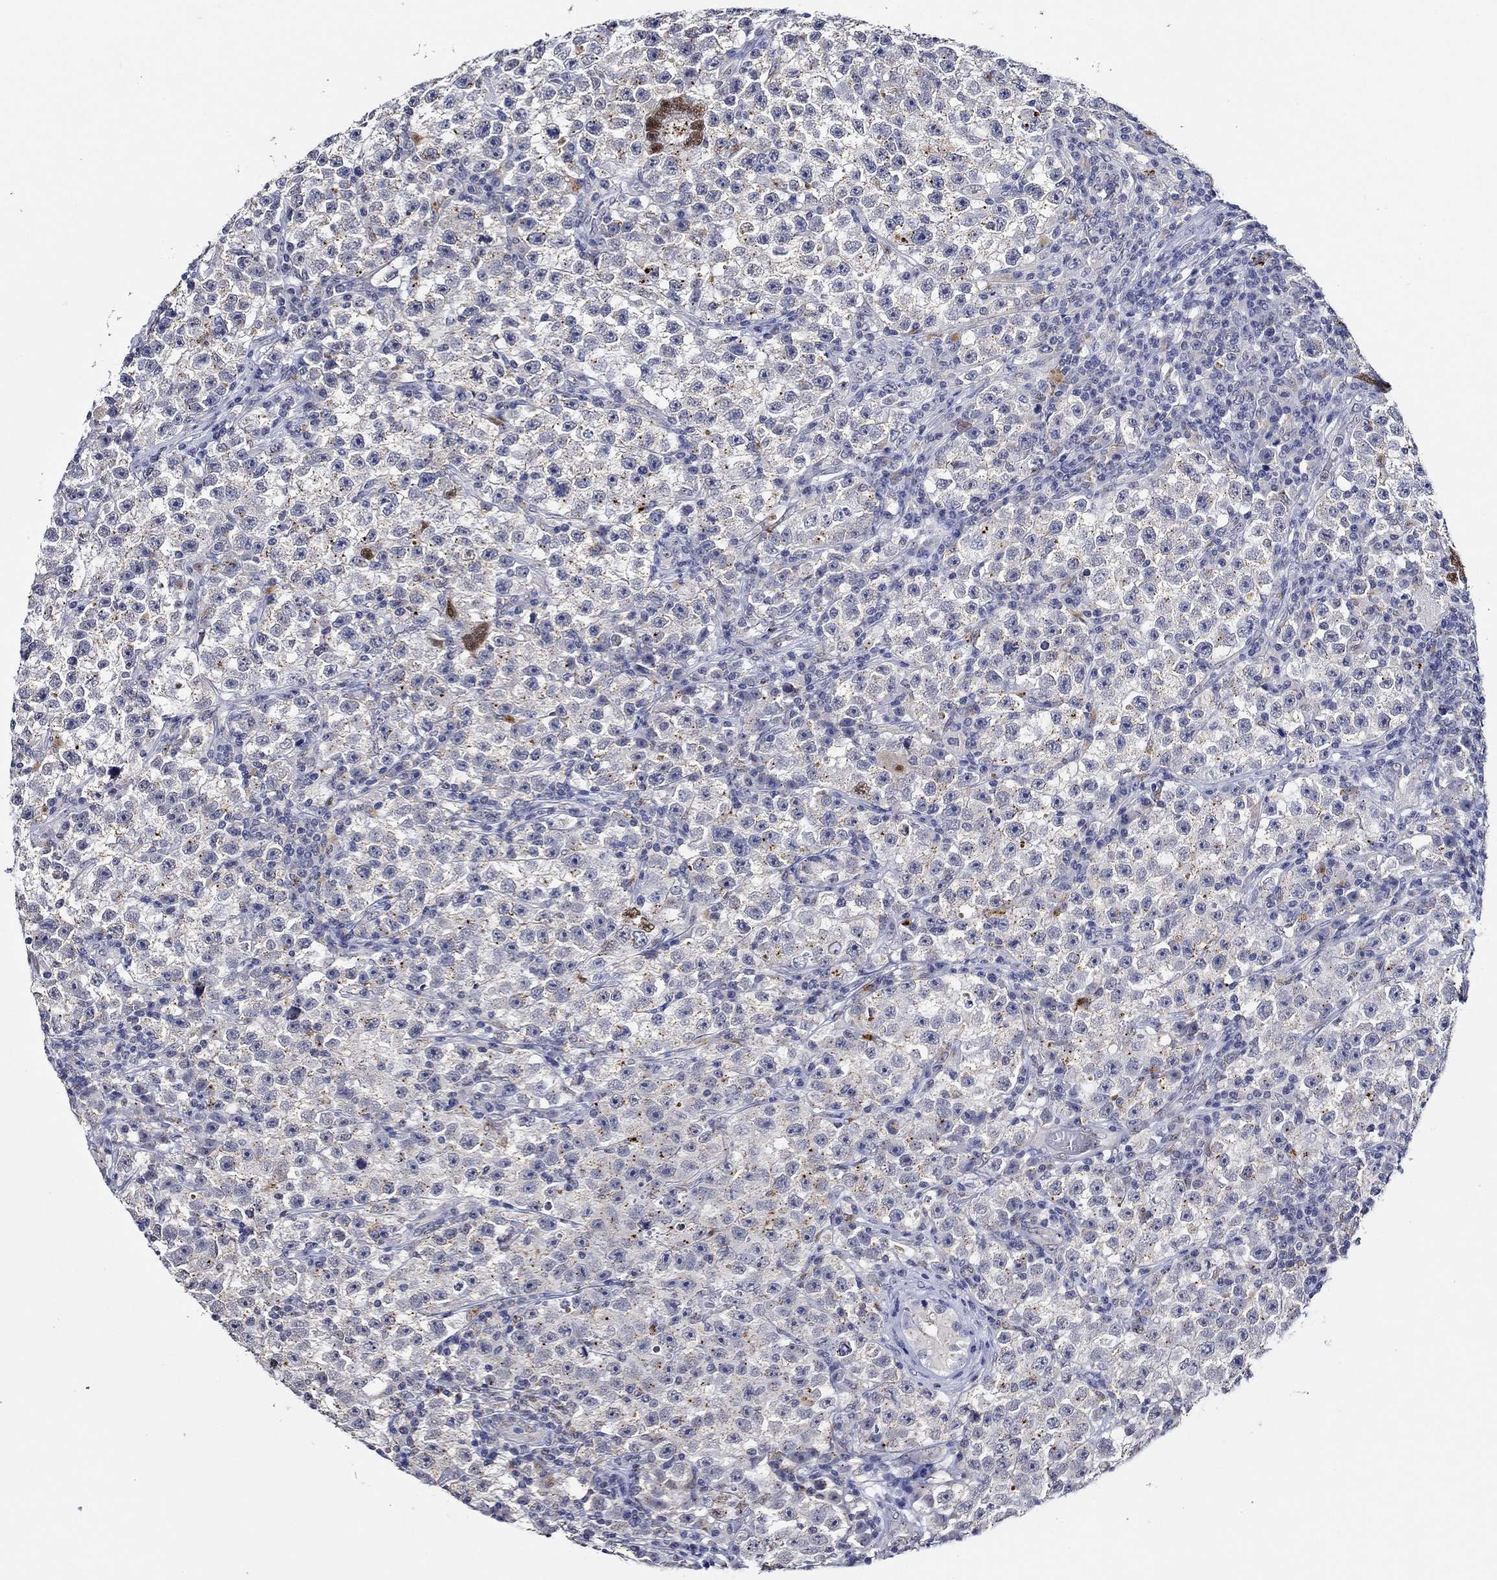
{"staining": {"intensity": "negative", "quantity": "none", "location": "none"}, "tissue": "testis cancer", "cell_type": "Tumor cells", "image_type": "cancer", "snomed": [{"axis": "morphology", "description": "Seminoma, NOS"}, {"axis": "topography", "description": "Testis"}], "caption": "An immunohistochemistry photomicrograph of testis seminoma is shown. There is no staining in tumor cells of testis seminoma.", "gene": "GATA2", "patient": {"sex": "male", "age": 22}}